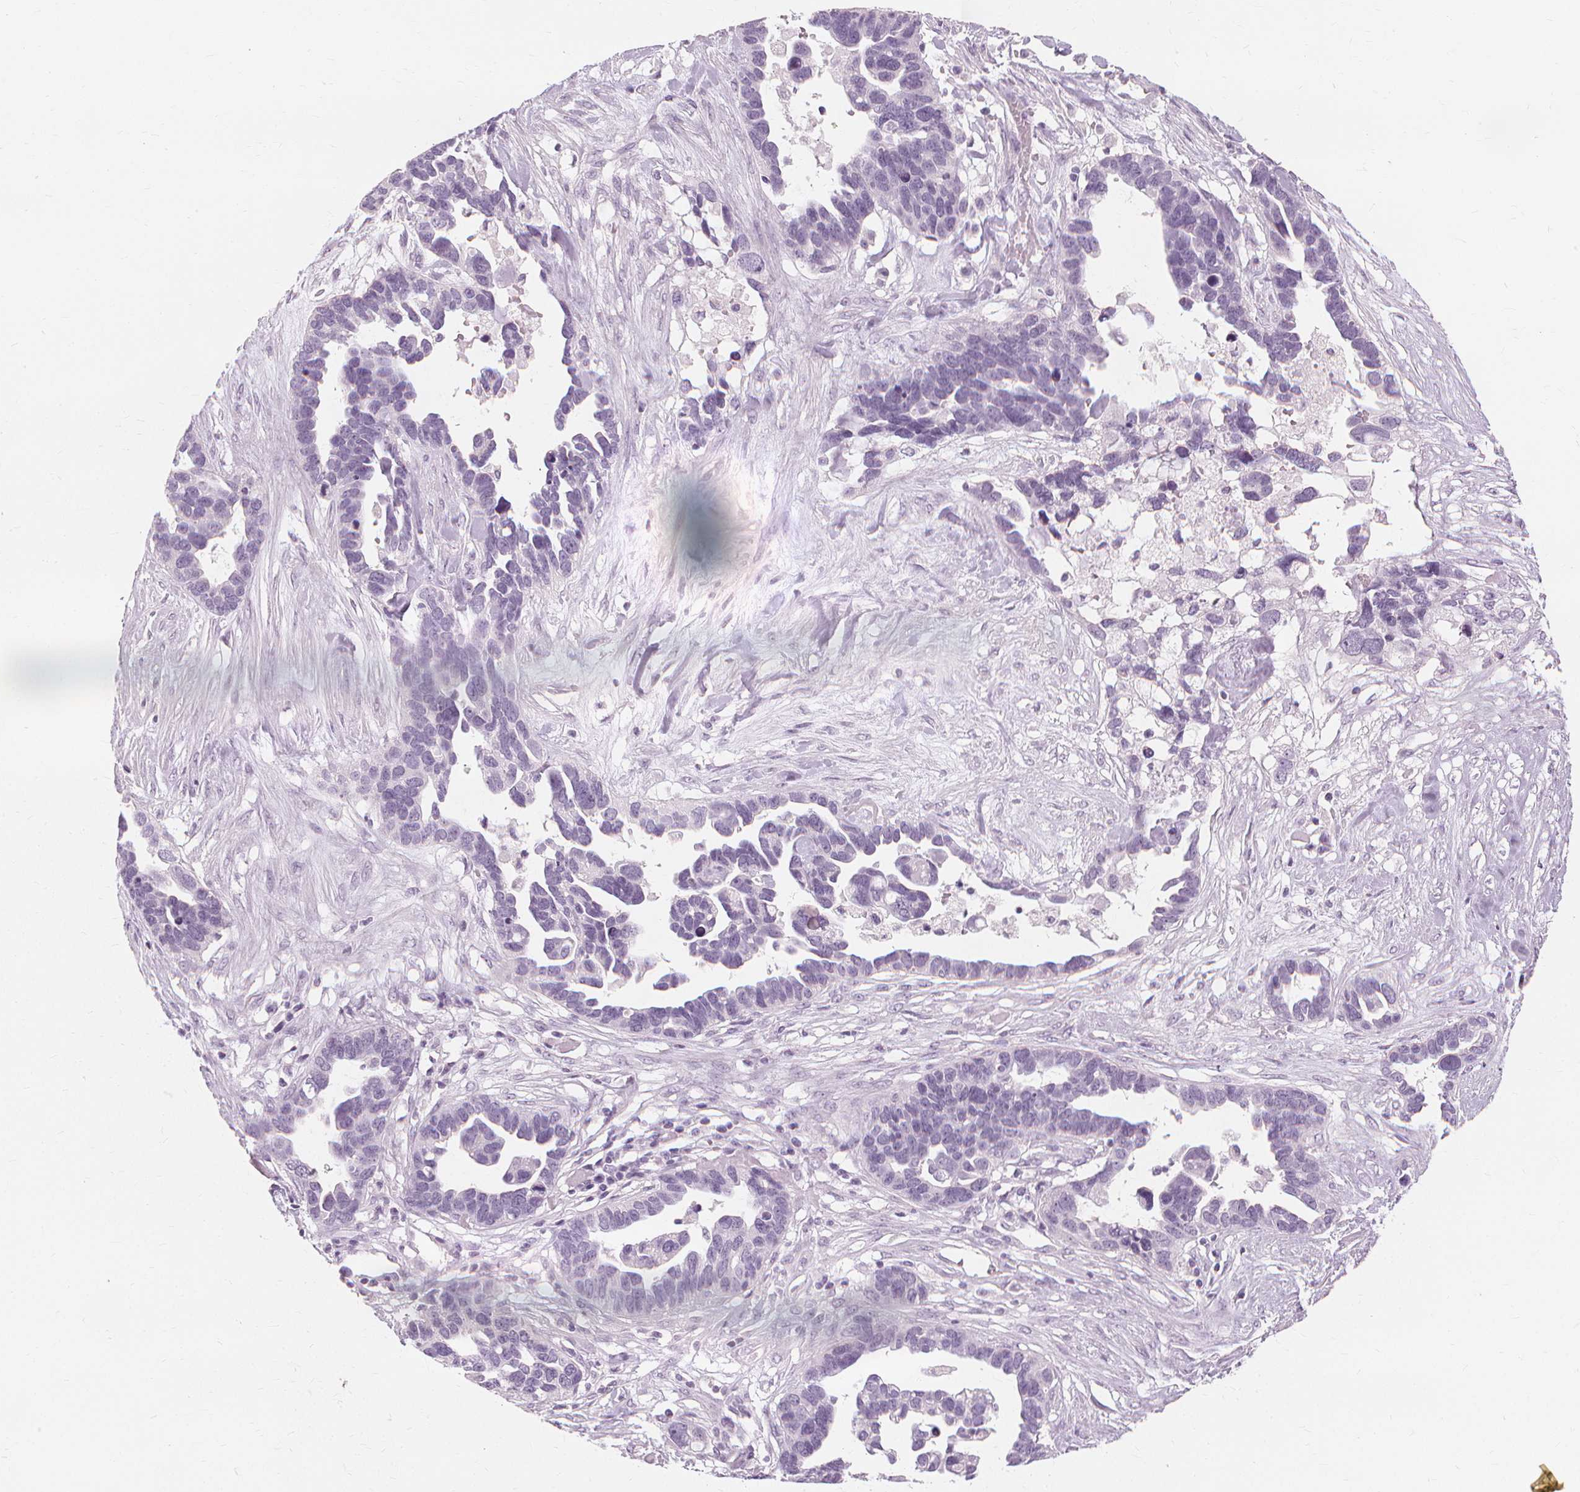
{"staining": {"intensity": "negative", "quantity": "none", "location": "none"}, "tissue": "ovarian cancer", "cell_type": "Tumor cells", "image_type": "cancer", "snomed": [{"axis": "morphology", "description": "Cystadenocarcinoma, serous, NOS"}, {"axis": "topography", "description": "Ovary"}], "caption": "High power microscopy micrograph of an immunohistochemistry photomicrograph of serous cystadenocarcinoma (ovarian), revealing no significant expression in tumor cells. The staining was performed using DAB (3,3'-diaminobenzidine) to visualize the protein expression in brown, while the nuclei were stained in blue with hematoxylin (Magnification: 20x).", "gene": "MUC12", "patient": {"sex": "female", "age": 54}}